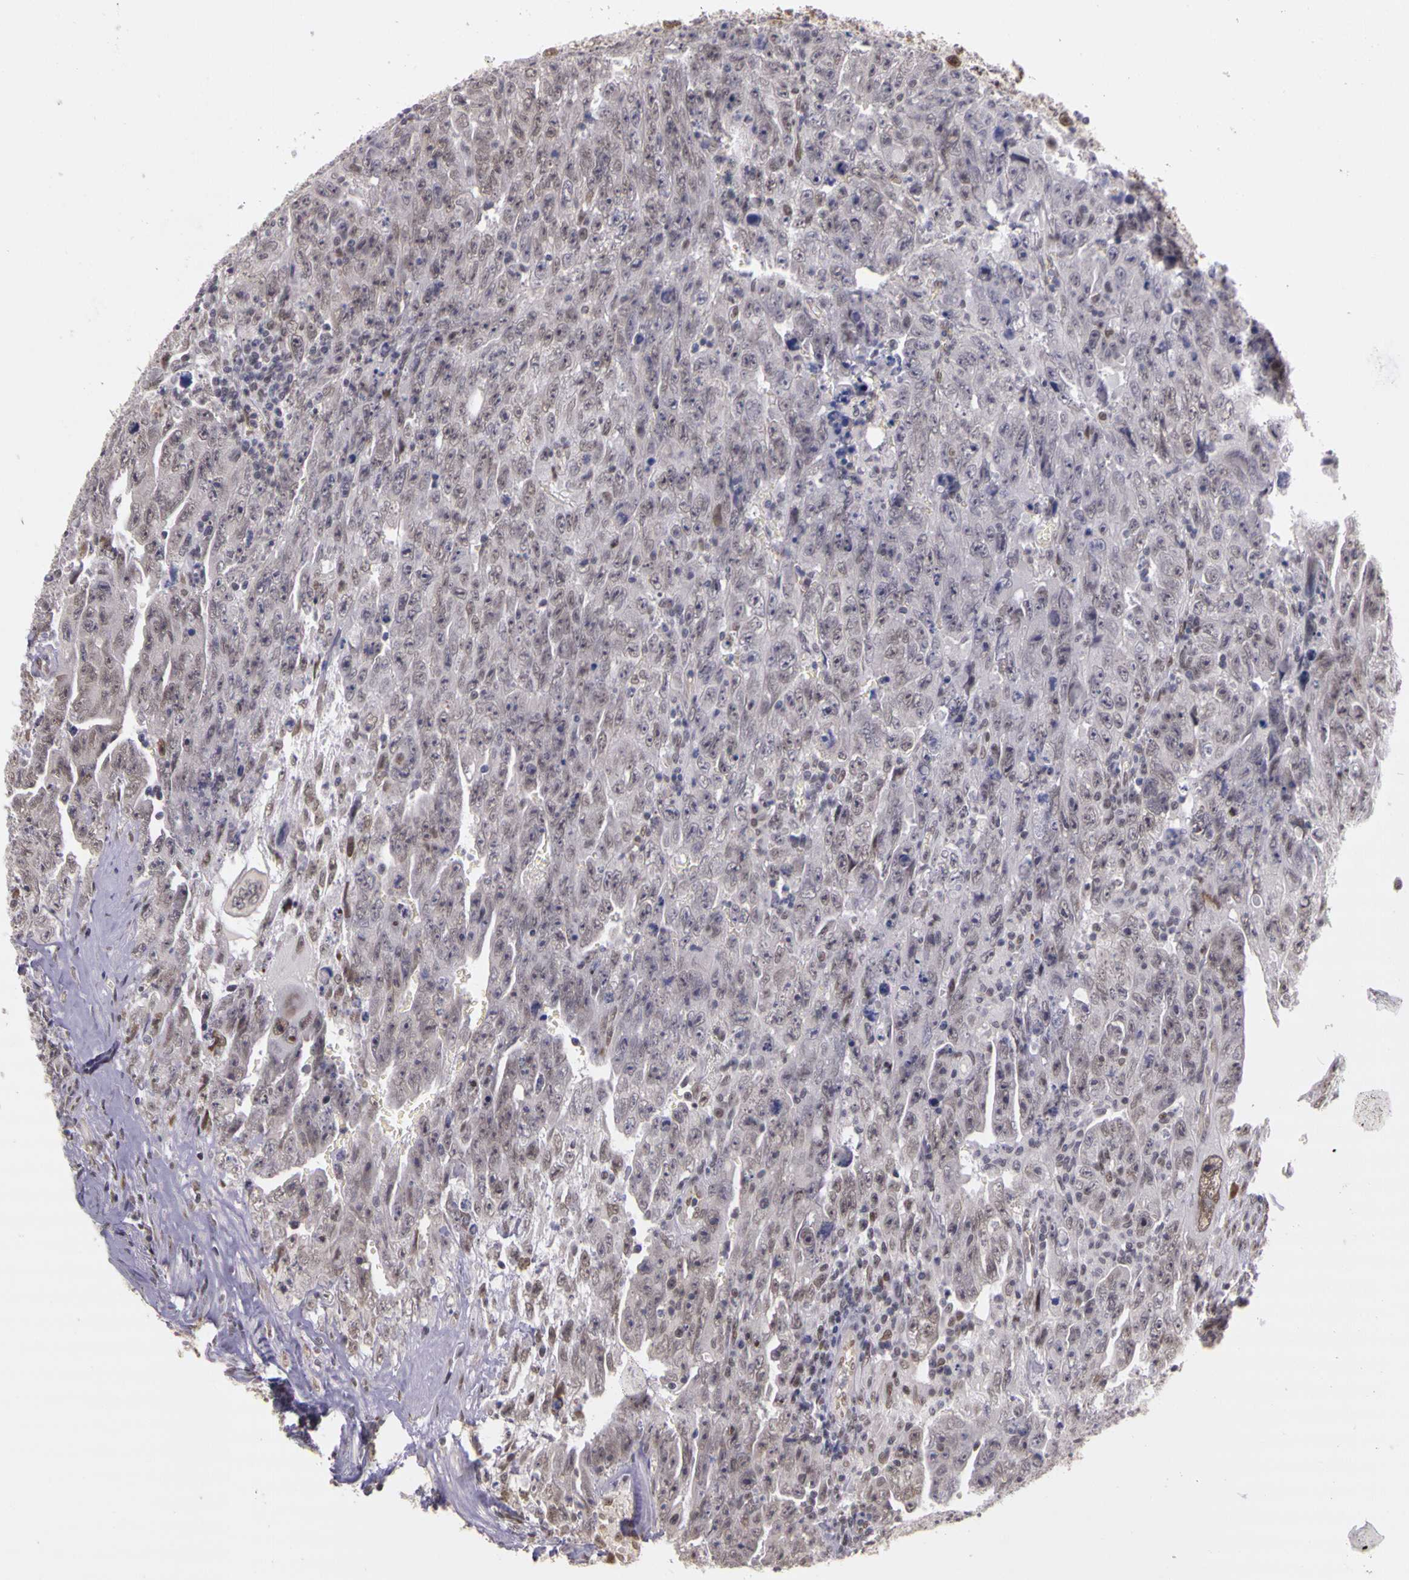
{"staining": {"intensity": "weak", "quantity": "25%-75%", "location": "nuclear"}, "tissue": "testis cancer", "cell_type": "Tumor cells", "image_type": "cancer", "snomed": [{"axis": "morphology", "description": "Carcinoma, Embryonal, NOS"}, {"axis": "topography", "description": "Testis"}], "caption": "An IHC micrograph of tumor tissue is shown. Protein staining in brown labels weak nuclear positivity in testis embryonal carcinoma within tumor cells. The protein is stained brown, and the nuclei are stained in blue (DAB IHC with brightfield microscopy, high magnification).", "gene": "WDR13", "patient": {"sex": "male", "age": 28}}